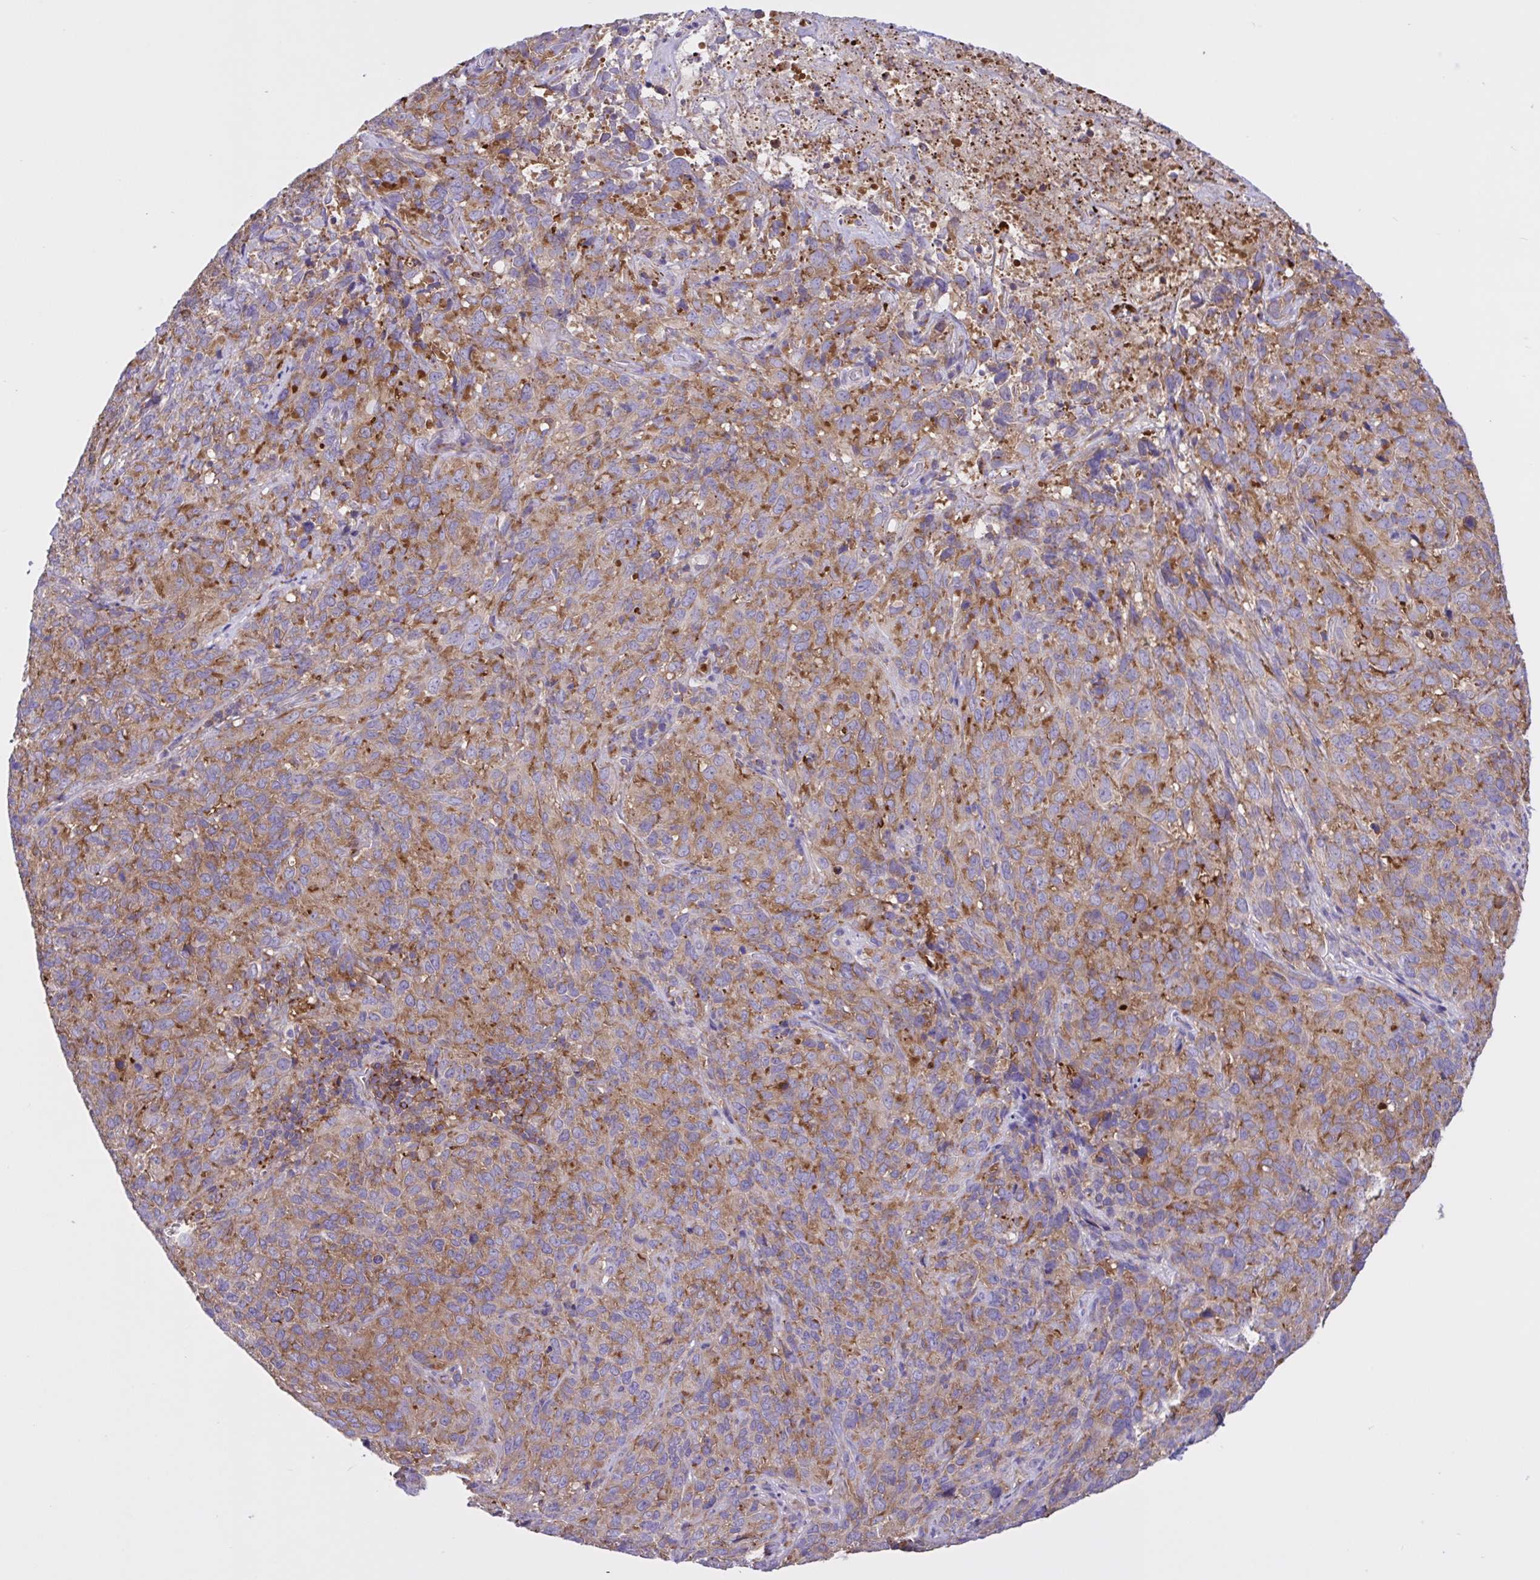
{"staining": {"intensity": "moderate", "quantity": ">75%", "location": "cytoplasmic/membranous"}, "tissue": "cervical cancer", "cell_type": "Tumor cells", "image_type": "cancer", "snomed": [{"axis": "morphology", "description": "Squamous cell carcinoma, NOS"}, {"axis": "topography", "description": "Cervix"}], "caption": "Protein expression by IHC exhibits moderate cytoplasmic/membranous staining in about >75% of tumor cells in cervical cancer (squamous cell carcinoma).", "gene": "OR51M1", "patient": {"sex": "female", "age": 51}}